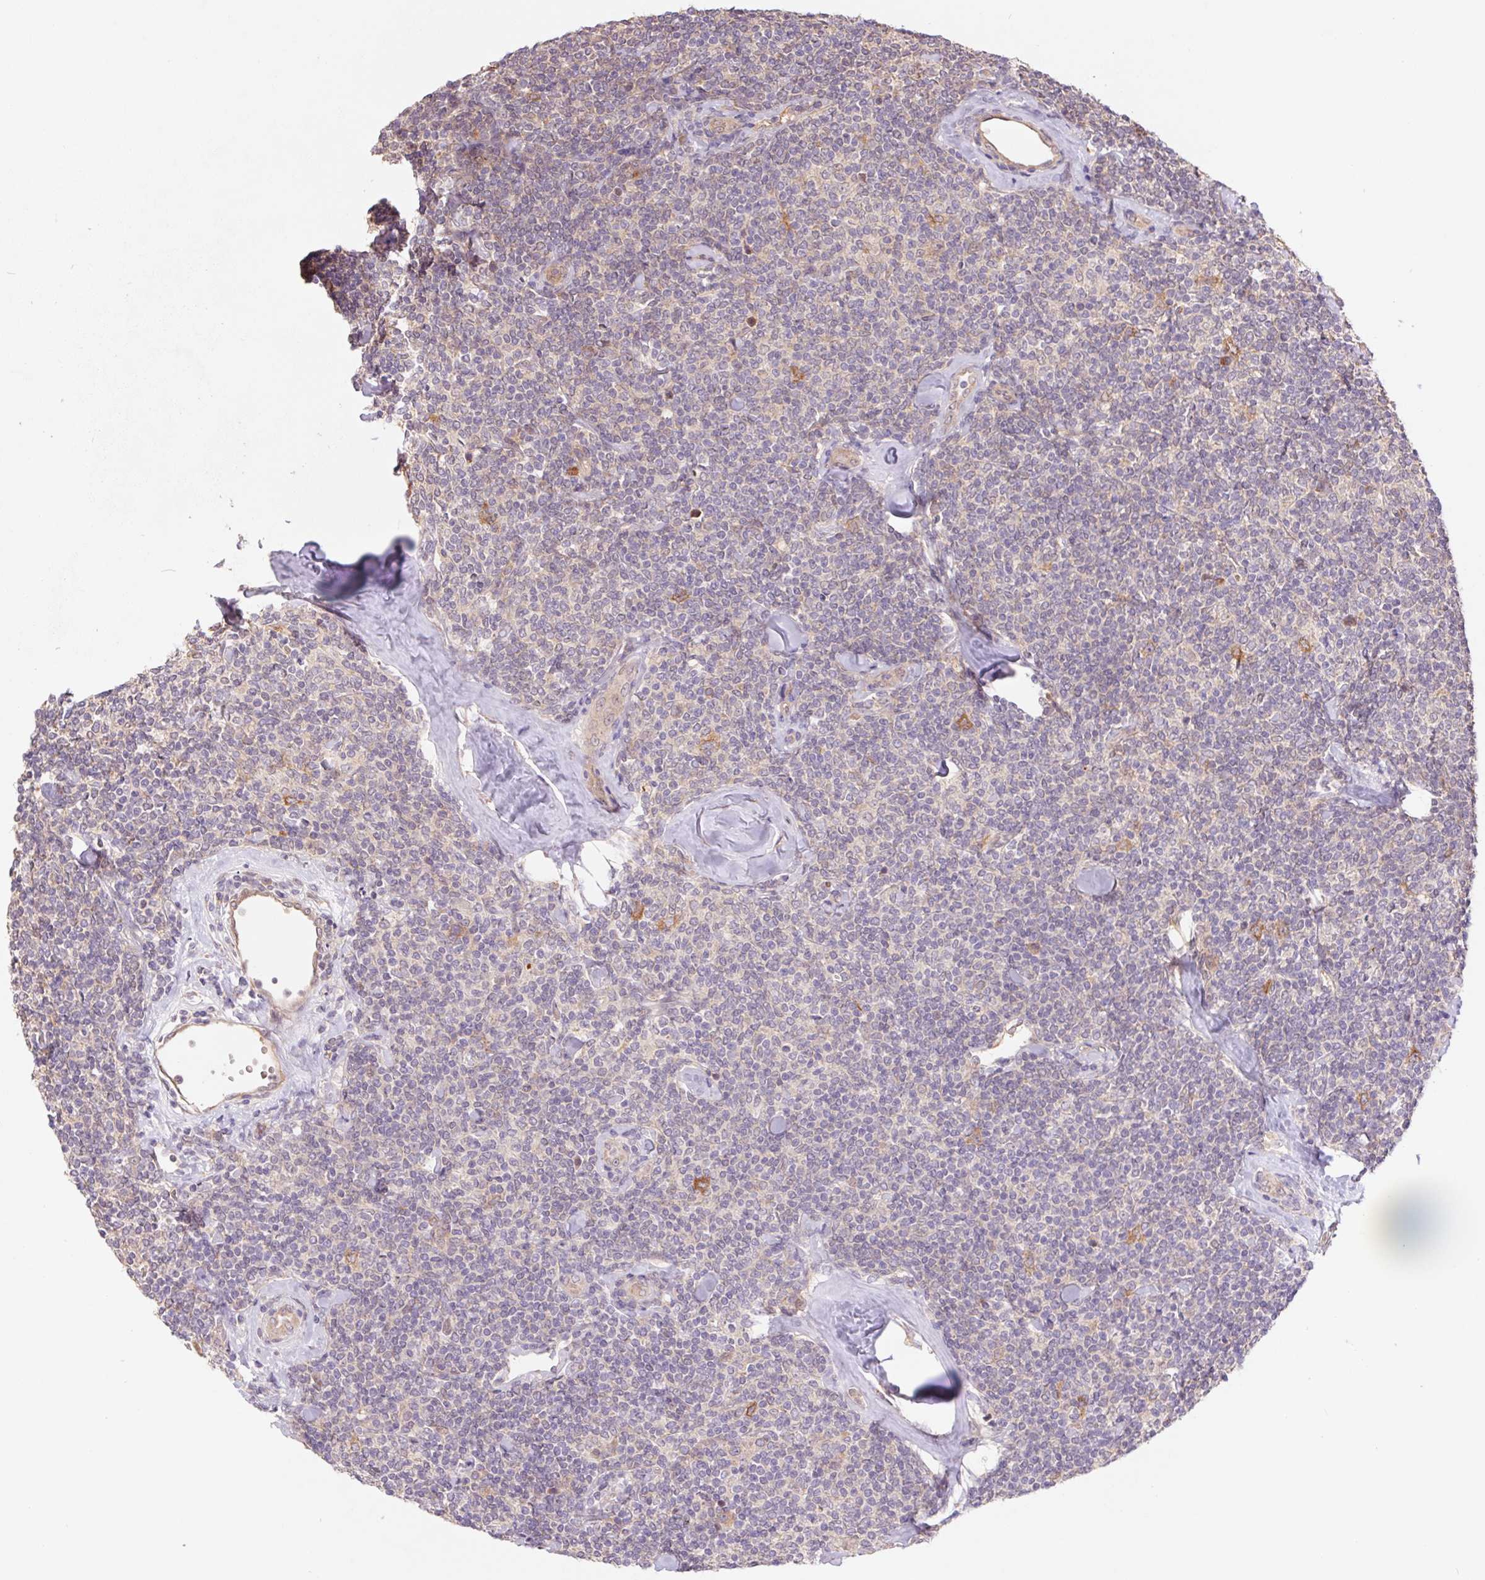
{"staining": {"intensity": "negative", "quantity": "none", "location": "none"}, "tissue": "lymphoma", "cell_type": "Tumor cells", "image_type": "cancer", "snomed": [{"axis": "morphology", "description": "Malignant lymphoma, non-Hodgkin's type, Low grade"}, {"axis": "topography", "description": "Lymph node"}], "caption": "High magnification brightfield microscopy of low-grade malignant lymphoma, non-Hodgkin's type stained with DAB (brown) and counterstained with hematoxylin (blue): tumor cells show no significant positivity. Nuclei are stained in blue.", "gene": "RRM1", "patient": {"sex": "female", "age": 56}}